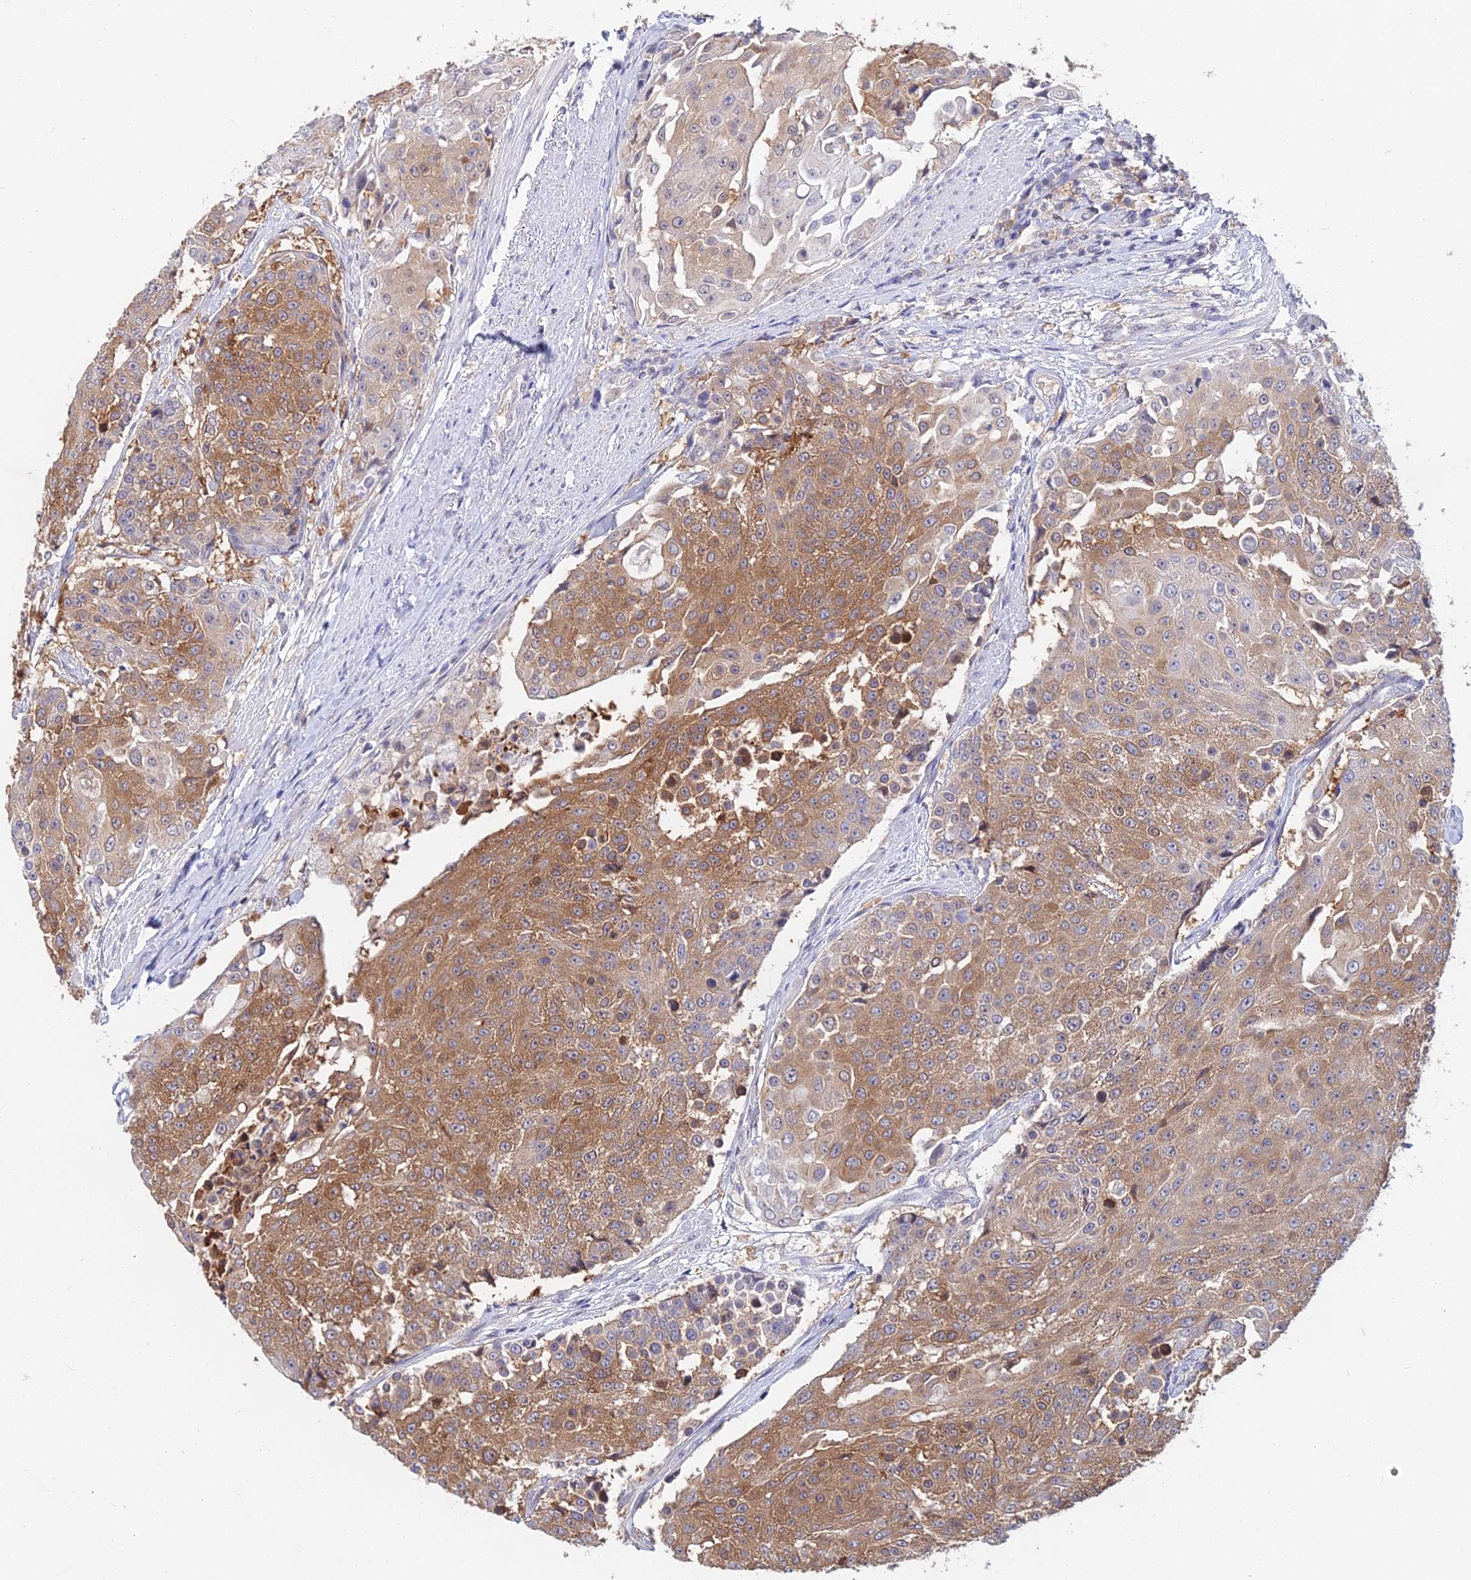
{"staining": {"intensity": "moderate", "quantity": ">75%", "location": "cytoplasmic/membranous"}, "tissue": "urothelial cancer", "cell_type": "Tumor cells", "image_type": "cancer", "snomed": [{"axis": "morphology", "description": "Urothelial carcinoma, High grade"}, {"axis": "topography", "description": "Urinary bladder"}], "caption": "The image exhibits a brown stain indicating the presence of a protein in the cytoplasmic/membranous of tumor cells in urothelial cancer.", "gene": "B3GALT4", "patient": {"sex": "female", "age": 63}}